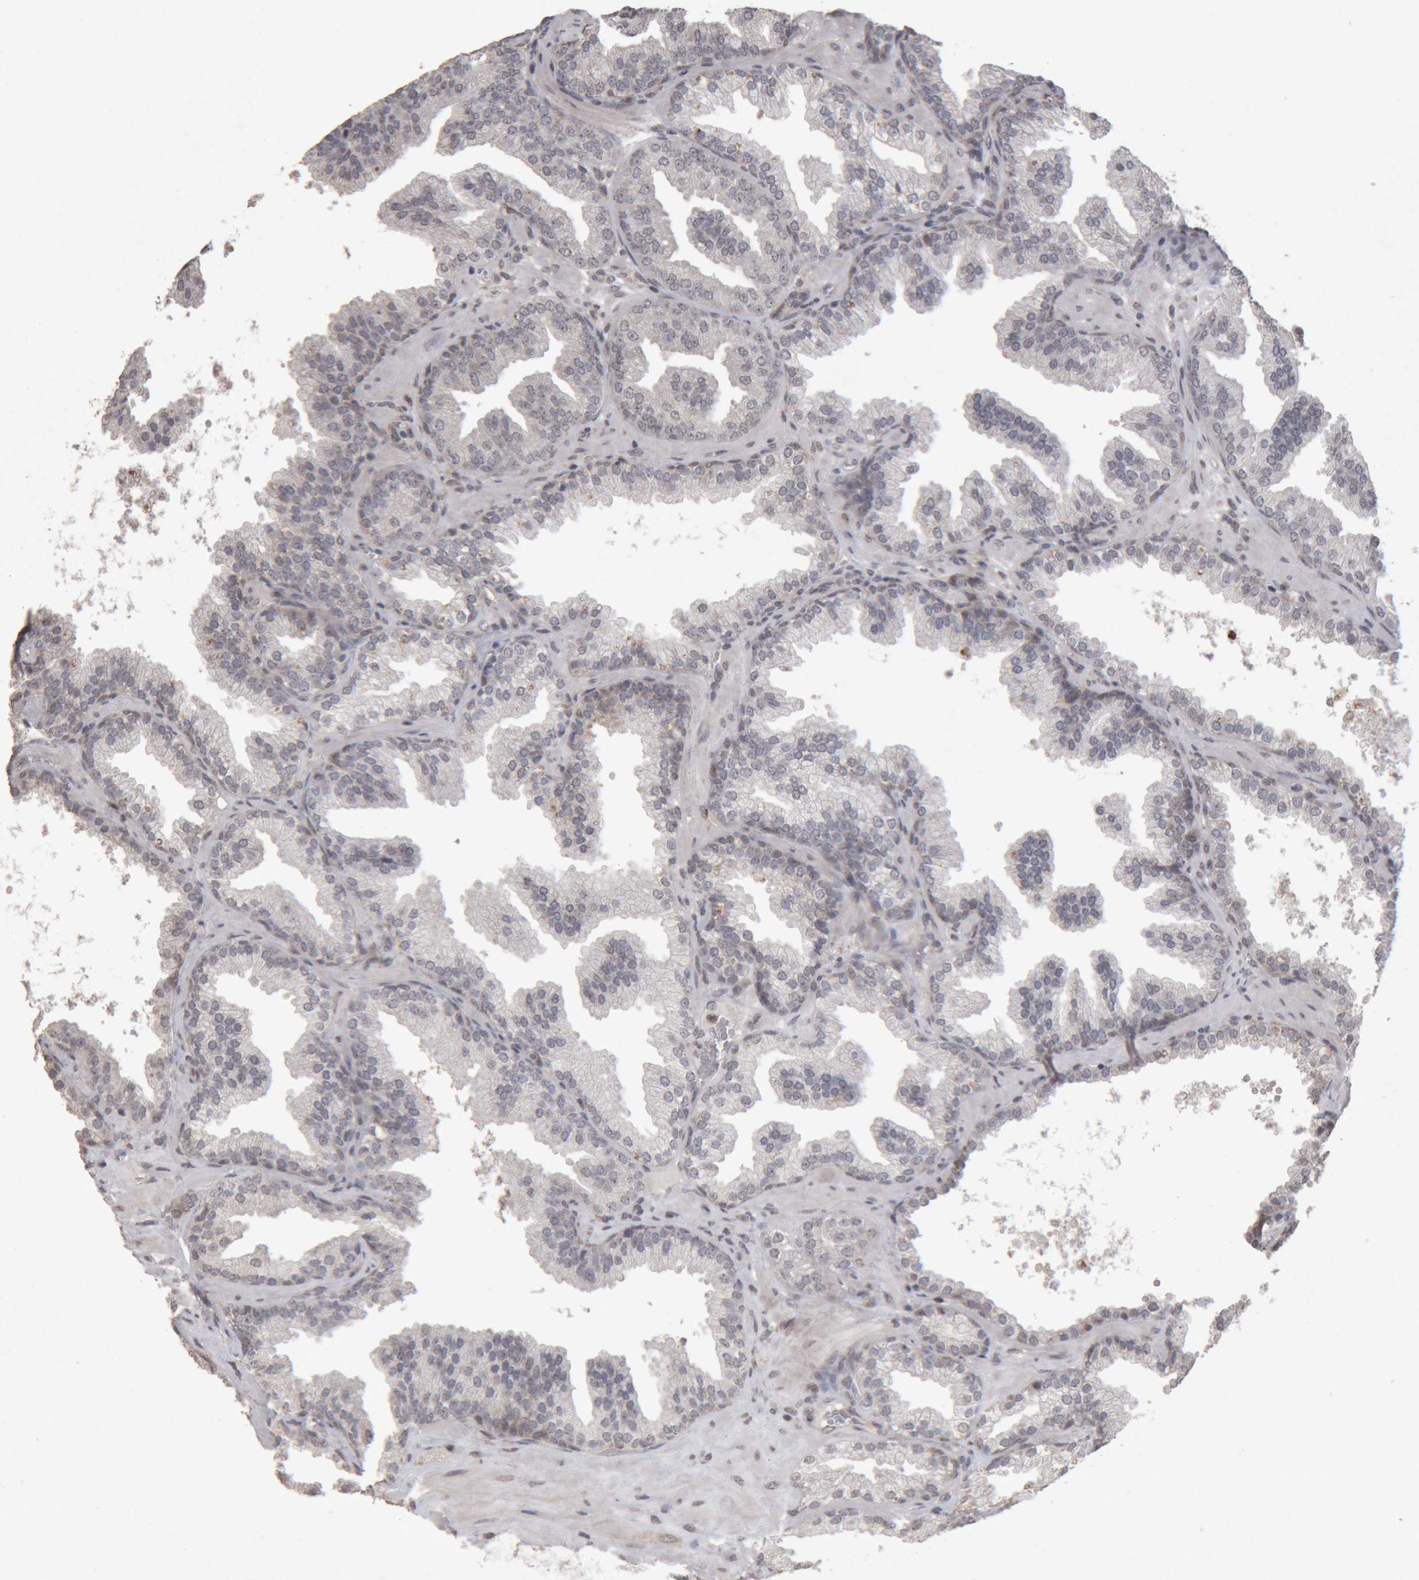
{"staining": {"intensity": "negative", "quantity": "none", "location": "none"}, "tissue": "prostate cancer", "cell_type": "Tumor cells", "image_type": "cancer", "snomed": [{"axis": "morphology", "description": "Adenocarcinoma, Low grade"}, {"axis": "topography", "description": "Prostate"}], "caption": "An image of human prostate adenocarcinoma (low-grade) is negative for staining in tumor cells.", "gene": "MEP1A", "patient": {"sex": "male", "age": 62}}